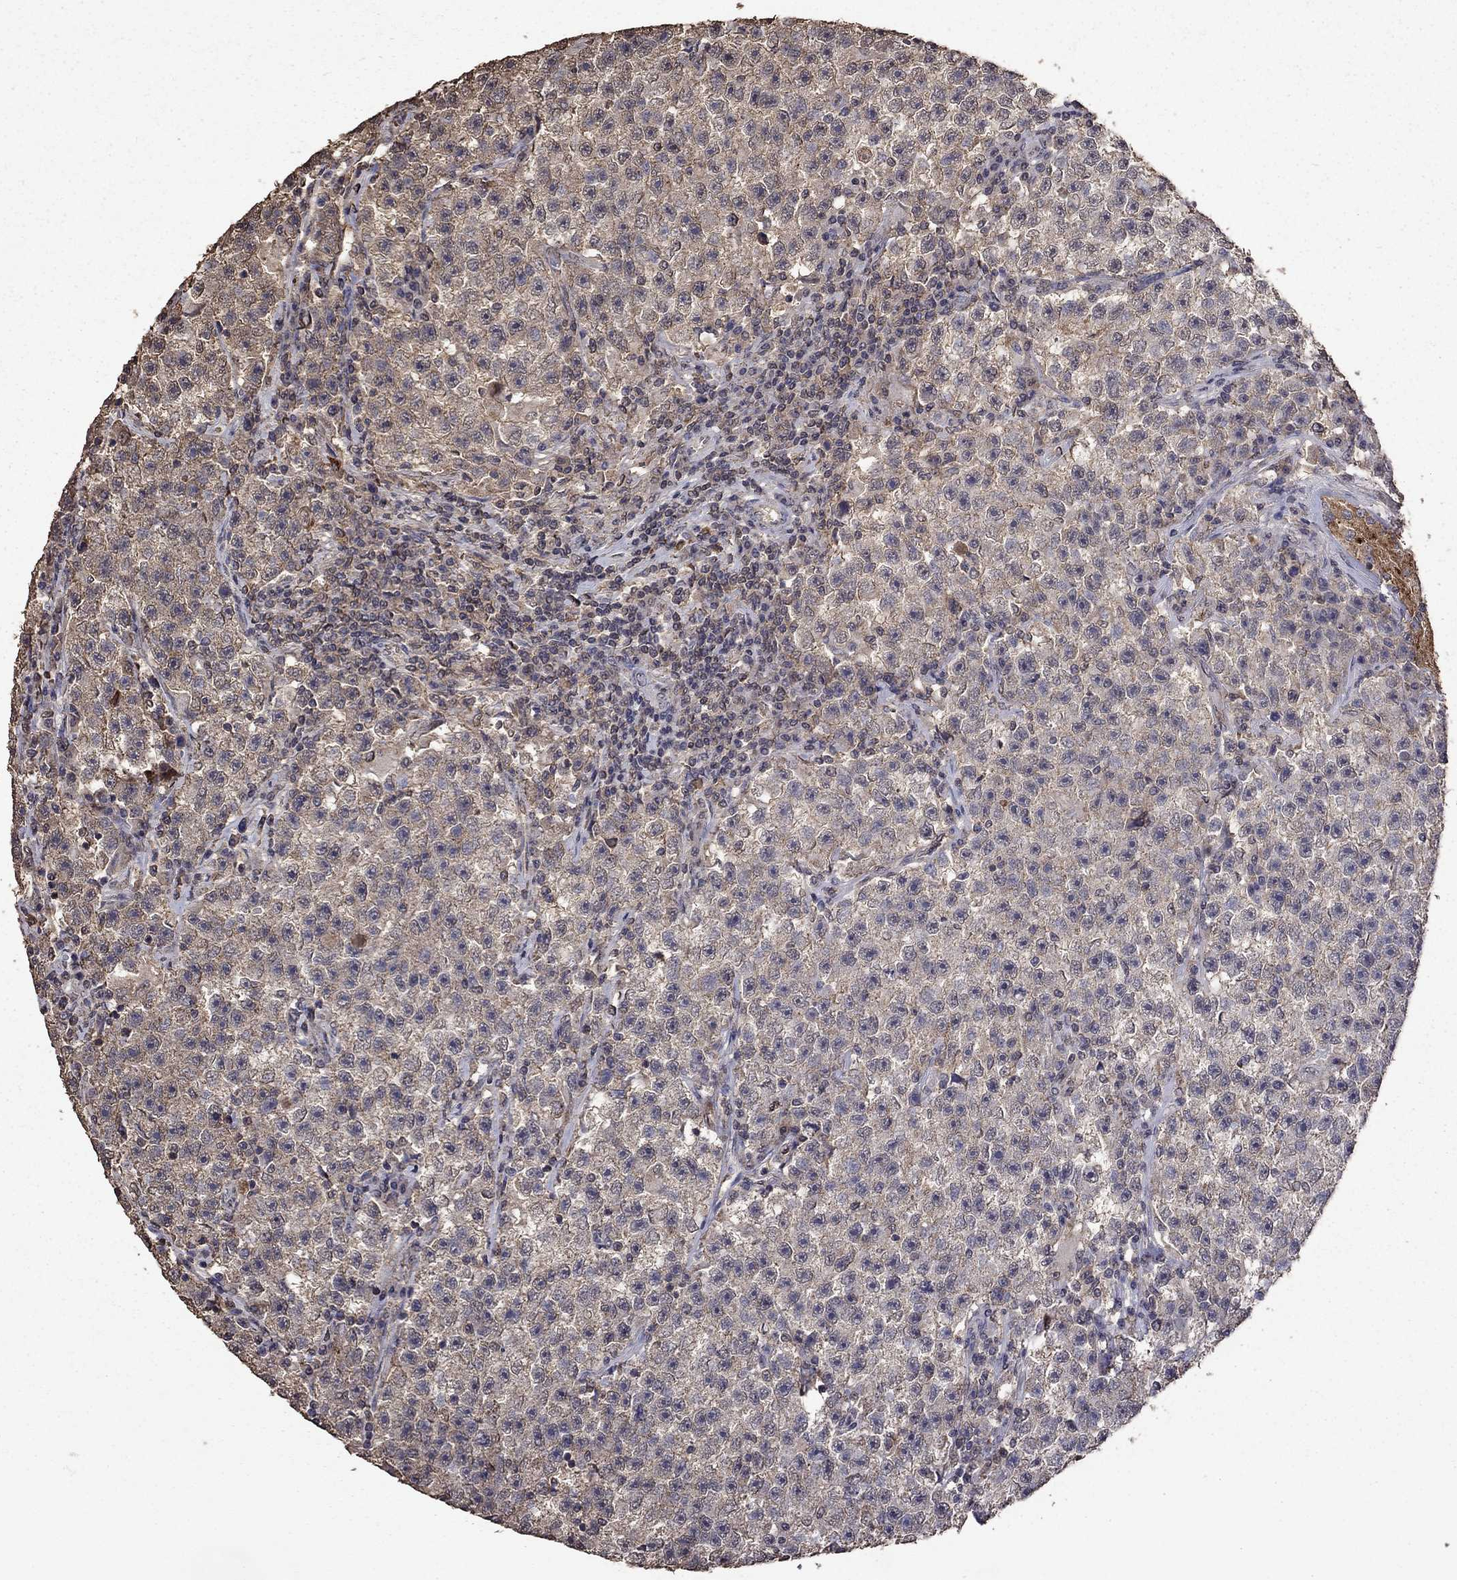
{"staining": {"intensity": "weak", "quantity": "25%-75%", "location": "cytoplasmic/membranous"}, "tissue": "testis cancer", "cell_type": "Tumor cells", "image_type": "cancer", "snomed": [{"axis": "morphology", "description": "Seminoma, NOS"}, {"axis": "topography", "description": "Testis"}], "caption": "Protein positivity by immunohistochemistry shows weak cytoplasmic/membranous staining in about 25%-75% of tumor cells in seminoma (testis). (DAB IHC with brightfield microscopy, high magnification).", "gene": "SERPINA5", "patient": {"sex": "male", "age": 22}}